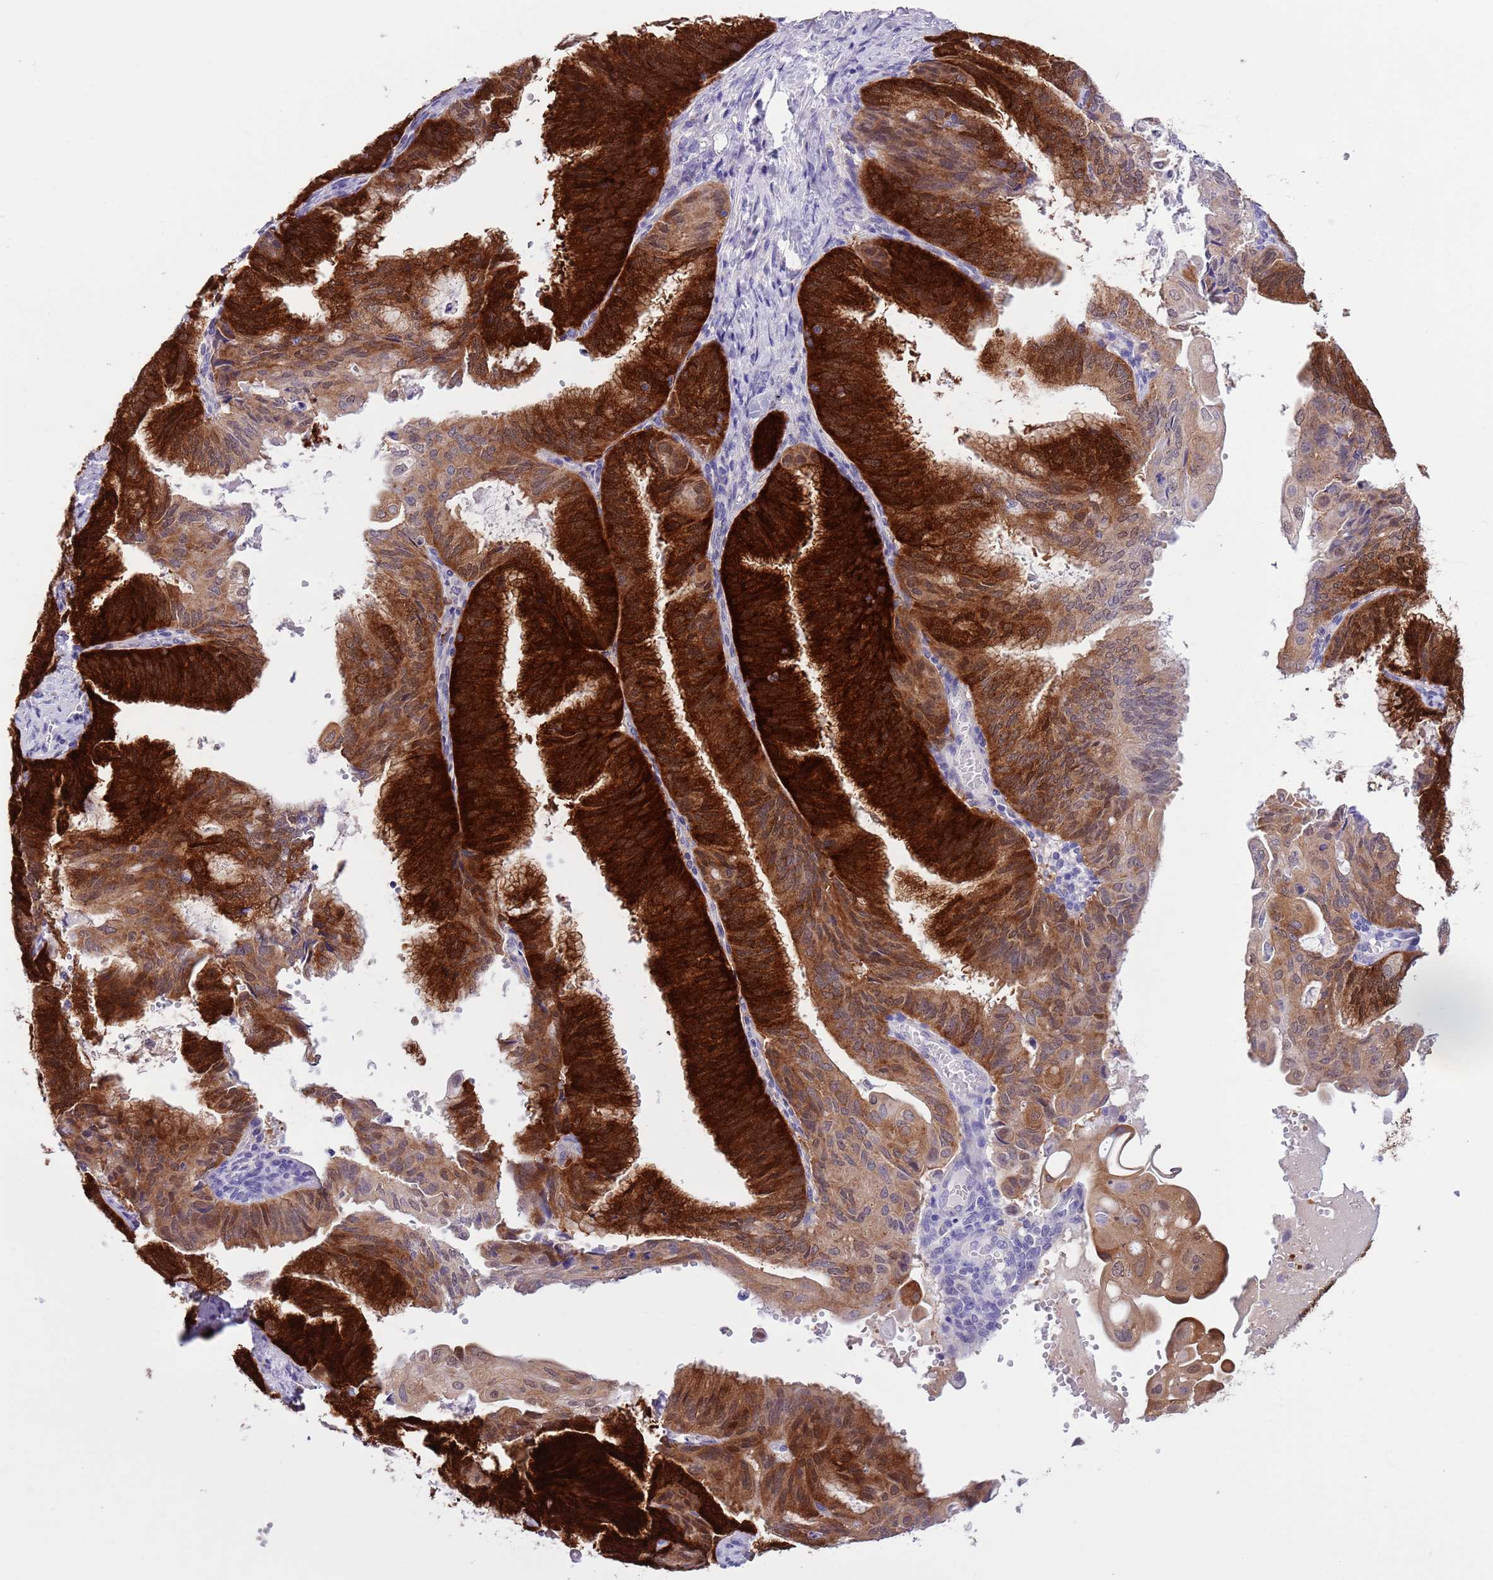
{"staining": {"intensity": "strong", "quantity": "25%-75%", "location": "cytoplasmic/membranous,nuclear"}, "tissue": "endometrial cancer", "cell_type": "Tumor cells", "image_type": "cancer", "snomed": [{"axis": "morphology", "description": "Adenocarcinoma, NOS"}, {"axis": "topography", "description": "Endometrium"}], "caption": "A brown stain shows strong cytoplasmic/membranous and nuclear positivity of a protein in human adenocarcinoma (endometrial) tumor cells. Using DAB (brown) and hematoxylin (blue) stains, captured at high magnification using brightfield microscopy.", "gene": "PFKFB2", "patient": {"sex": "female", "age": 49}}